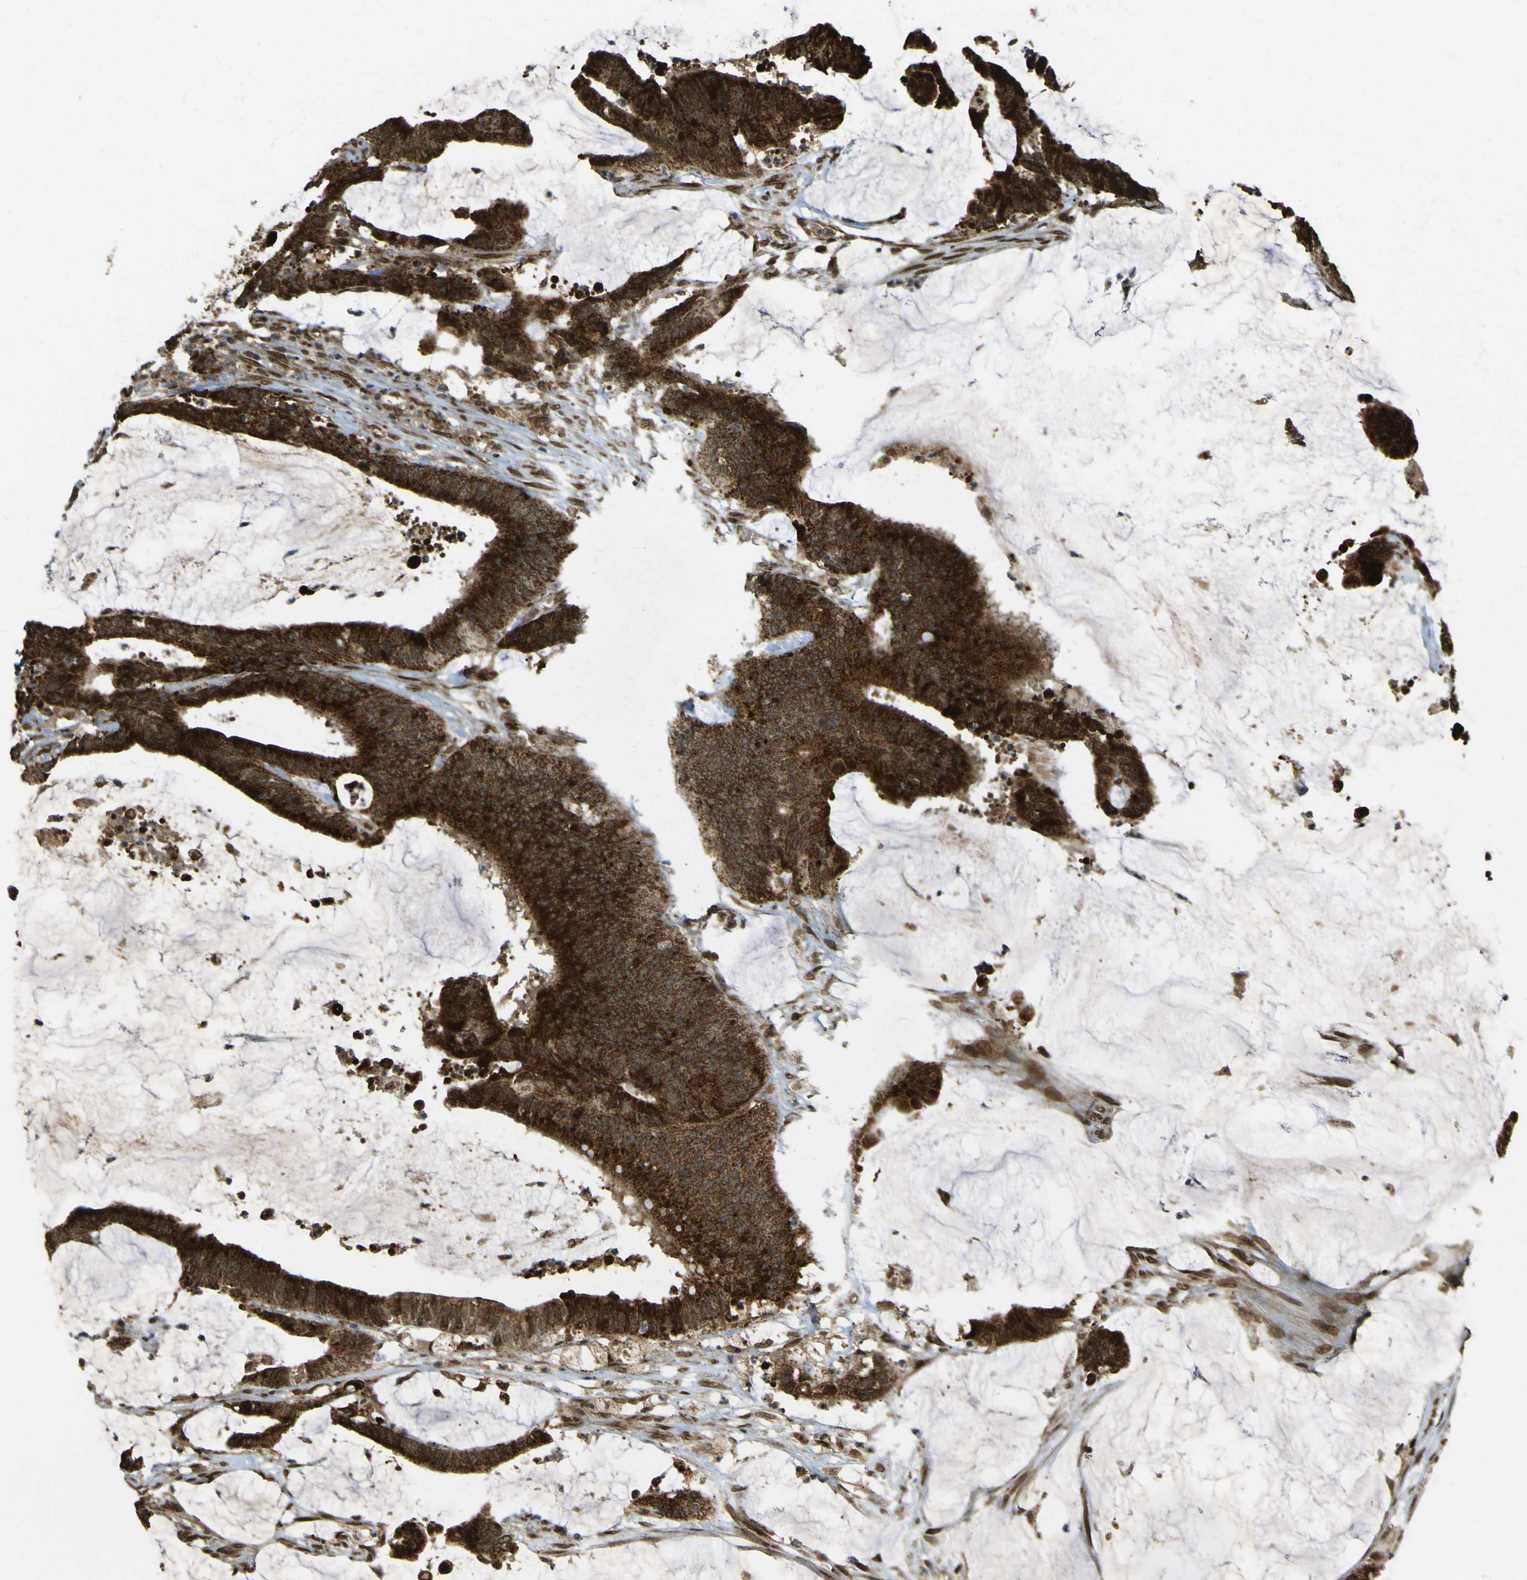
{"staining": {"intensity": "strong", "quantity": ">75%", "location": "cytoplasmic/membranous"}, "tissue": "colorectal cancer", "cell_type": "Tumor cells", "image_type": "cancer", "snomed": [{"axis": "morphology", "description": "Adenocarcinoma, NOS"}, {"axis": "topography", "description": "Rectum"}], "caption": "Protein expression analysis of colorectal adenocarcinoma reveals strong cytoplasmic/membranous staining in about >75% of tumor cells. The protein of interest is stained brown, and the nuclei are stained in blue (DAB IHC with brightfield microscopy, high magnification).", "gene": "GALNT1", "patient": {"sex": "female", "age": 66}}